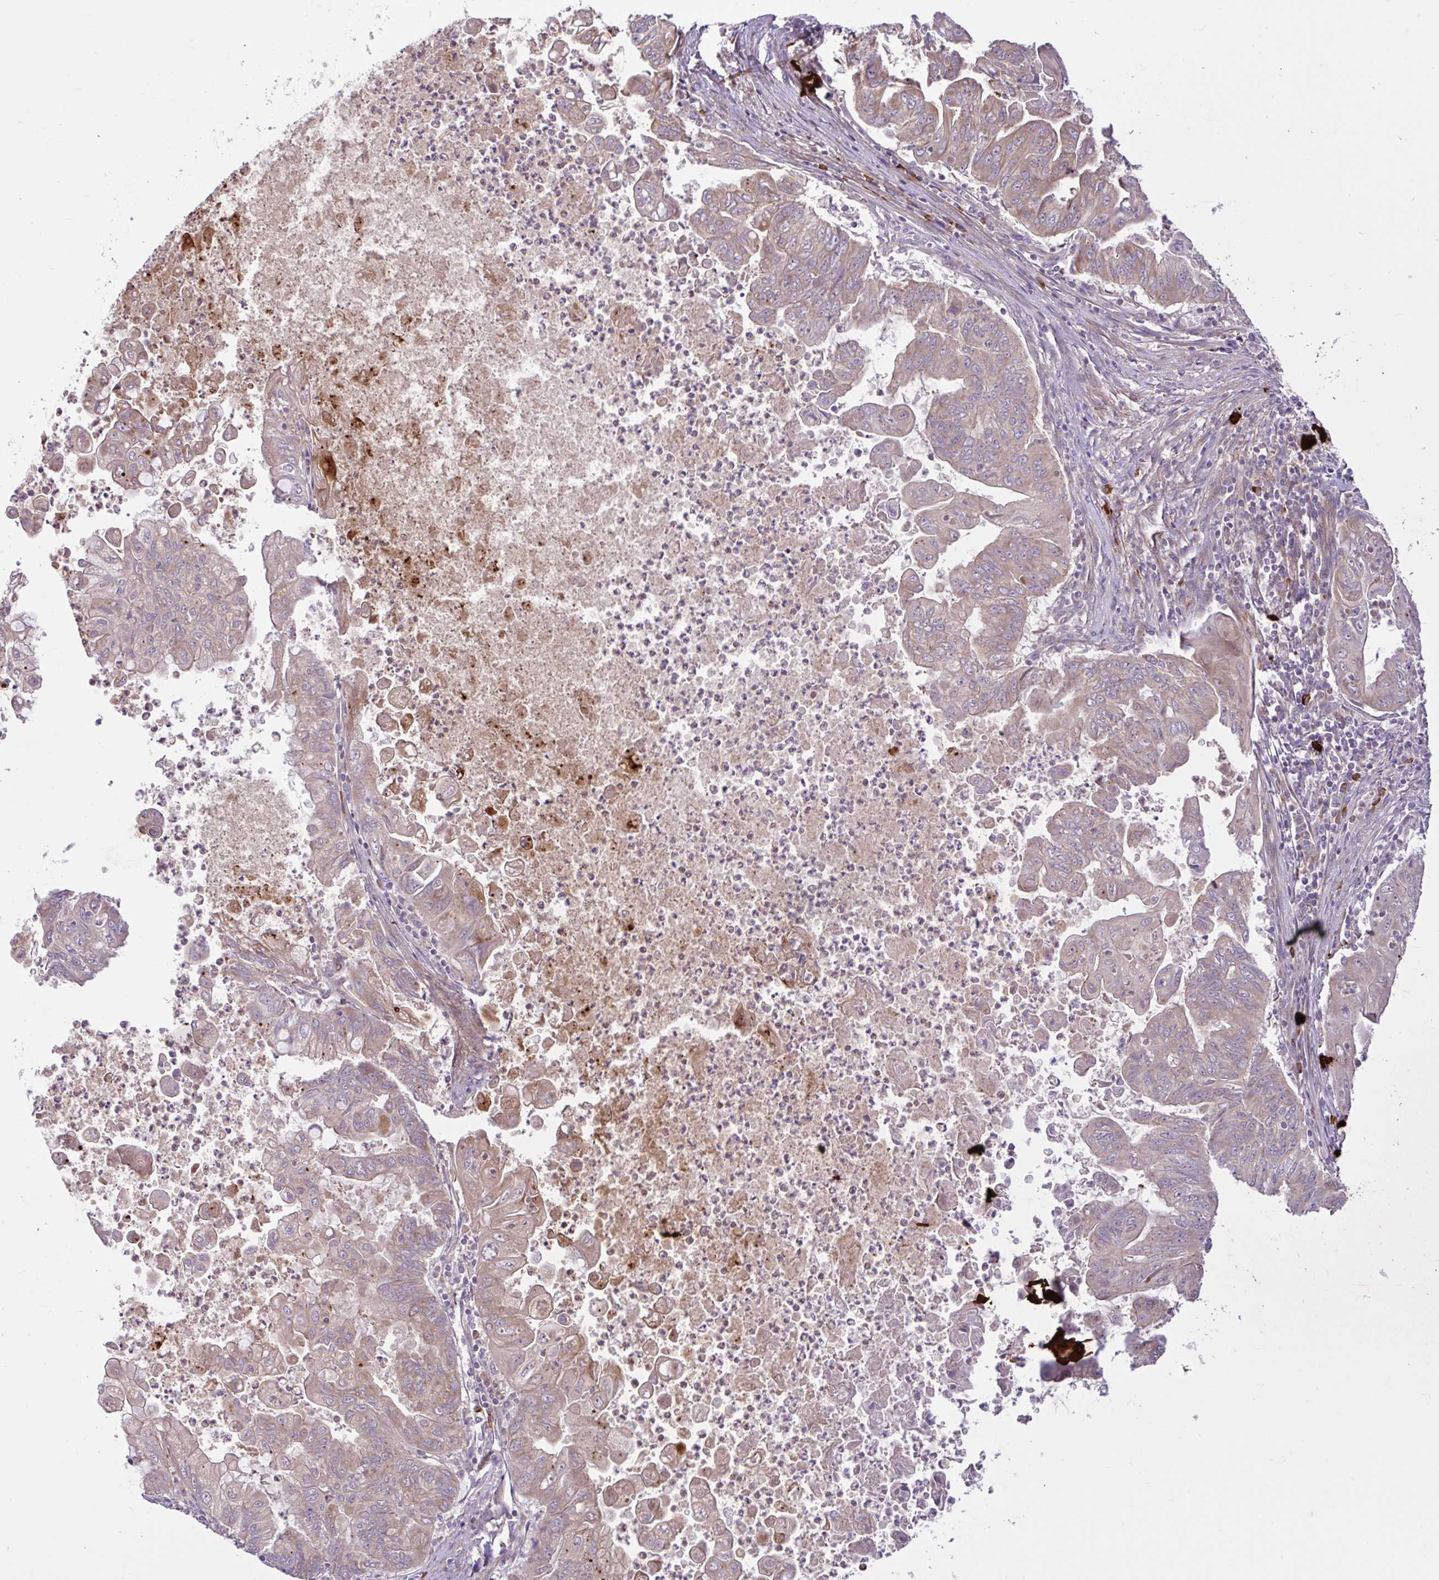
{"staining": {"intensity": "weak", "quantity": "25%-75%", "location": "cytoplasmic/membranous"}, "tissue": "stomach cancer", "cell_type": "Tumor cells", "image_type": "cancer", "snomed": [{"axis": "morphology", "description": "Adenocarcinoma, NOS"}, {"axis": "topography", "description": "Stomach, upper"}], "caption": "There is low levels of weak cytoplasmic/membranous expression in tumor cells of stomach adenocarcinoma, as demonstrated by immunohistochemical staining (brown color).", "gene": "NTPCR", "patient": {"sex": "male", "age": 80}}